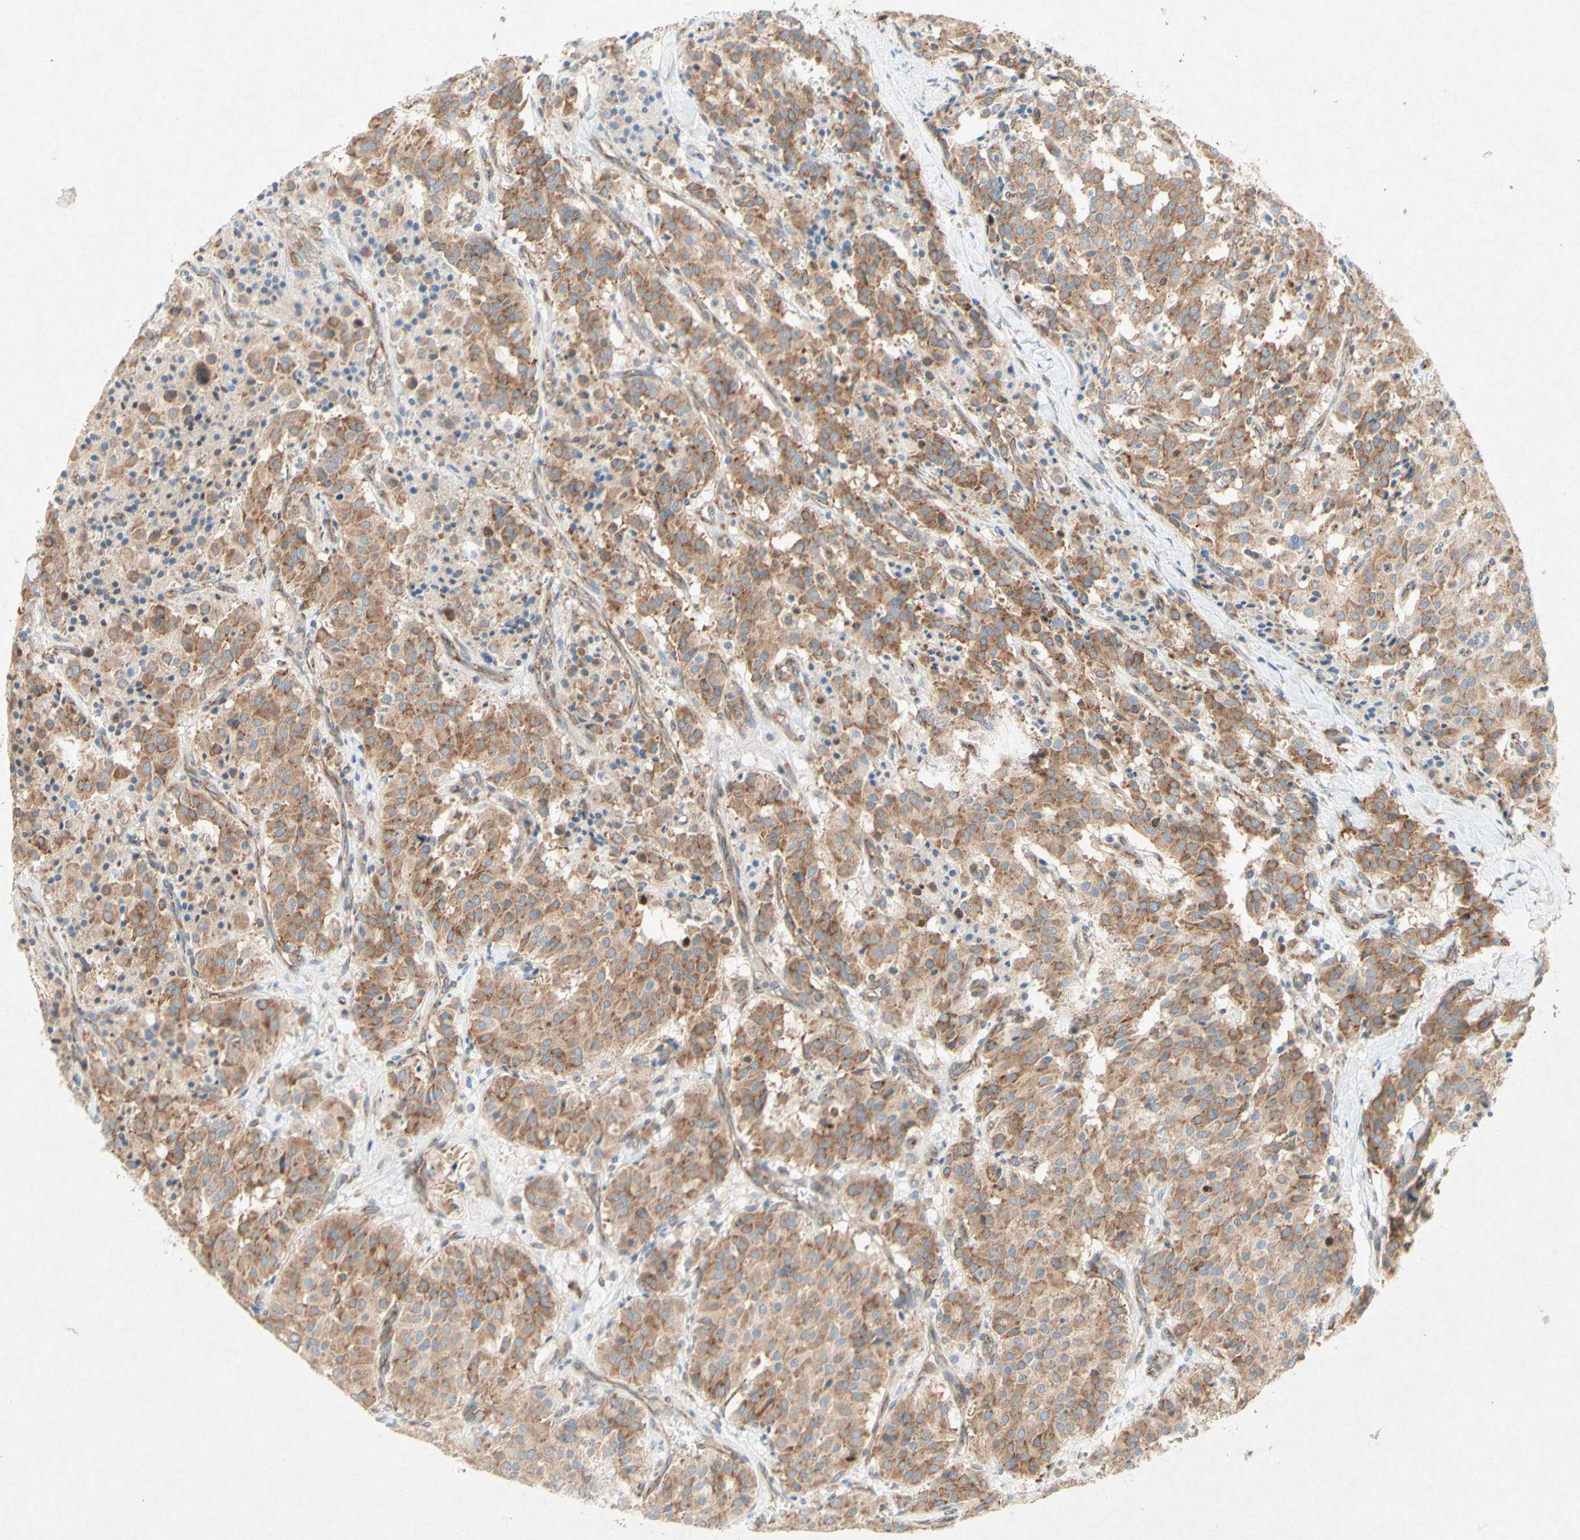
{"staining": {"intensity": "moderate", "quantity": ">75%", "location": "cytoplasmic/membranous"}, "tissue": "carcinoid", "cell_type": "Tumor cells", "image_type": "cancer", "snomed": [{"axis": "morphology", "description": "Carcinoid, malignant, NOS"}, {"axis": "topography", "description": "Lung"}], "caption": "Immunohistochemistry micrograph of malignant carcinoid stained for a protein (brown), which shows medium levels of moderate cytoplasmic/membranous staining in approximately >75% of tumor cells.", "gene": "PABPC1", "patient": {"sex": "male", "age": 30}}